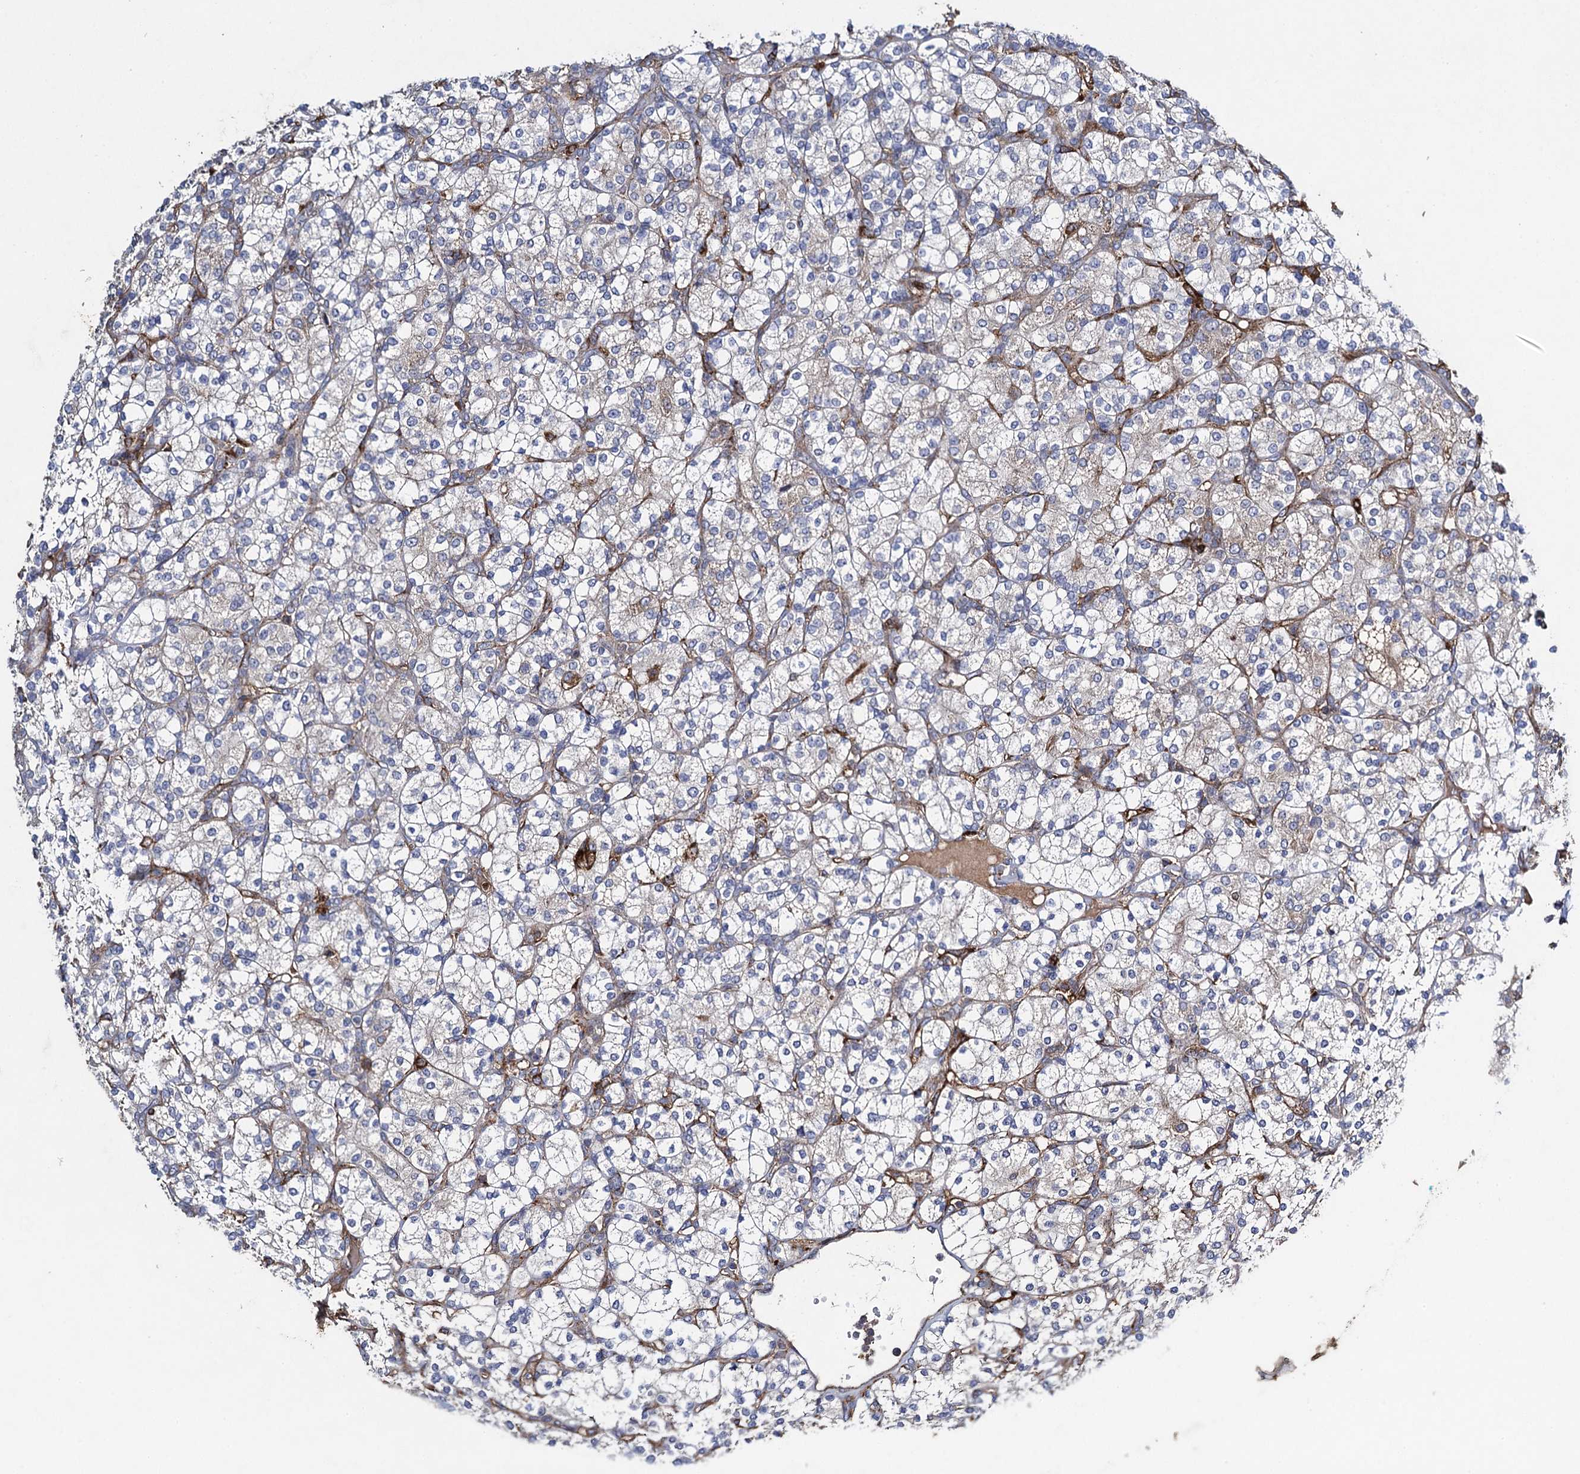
{"staining": {"intensity": "negative", "quantity": "none", "location": "none"}, "tissue": "renal cancer", "cell_type": "Tumor cells", "image_type": "cancer", "snomed": [{"axis": "morphology", "description": "Adenocarcinoma, NOS"}, {"axis": "topography", "description": "Kidney"}], "caption": "Immunohistochemistry (IHC) of human renal adenocarcinoma demonstrates no staining in tumor cells.", "gene": "TXNDC11", "patient": {"sex": "male", "age": 77}}